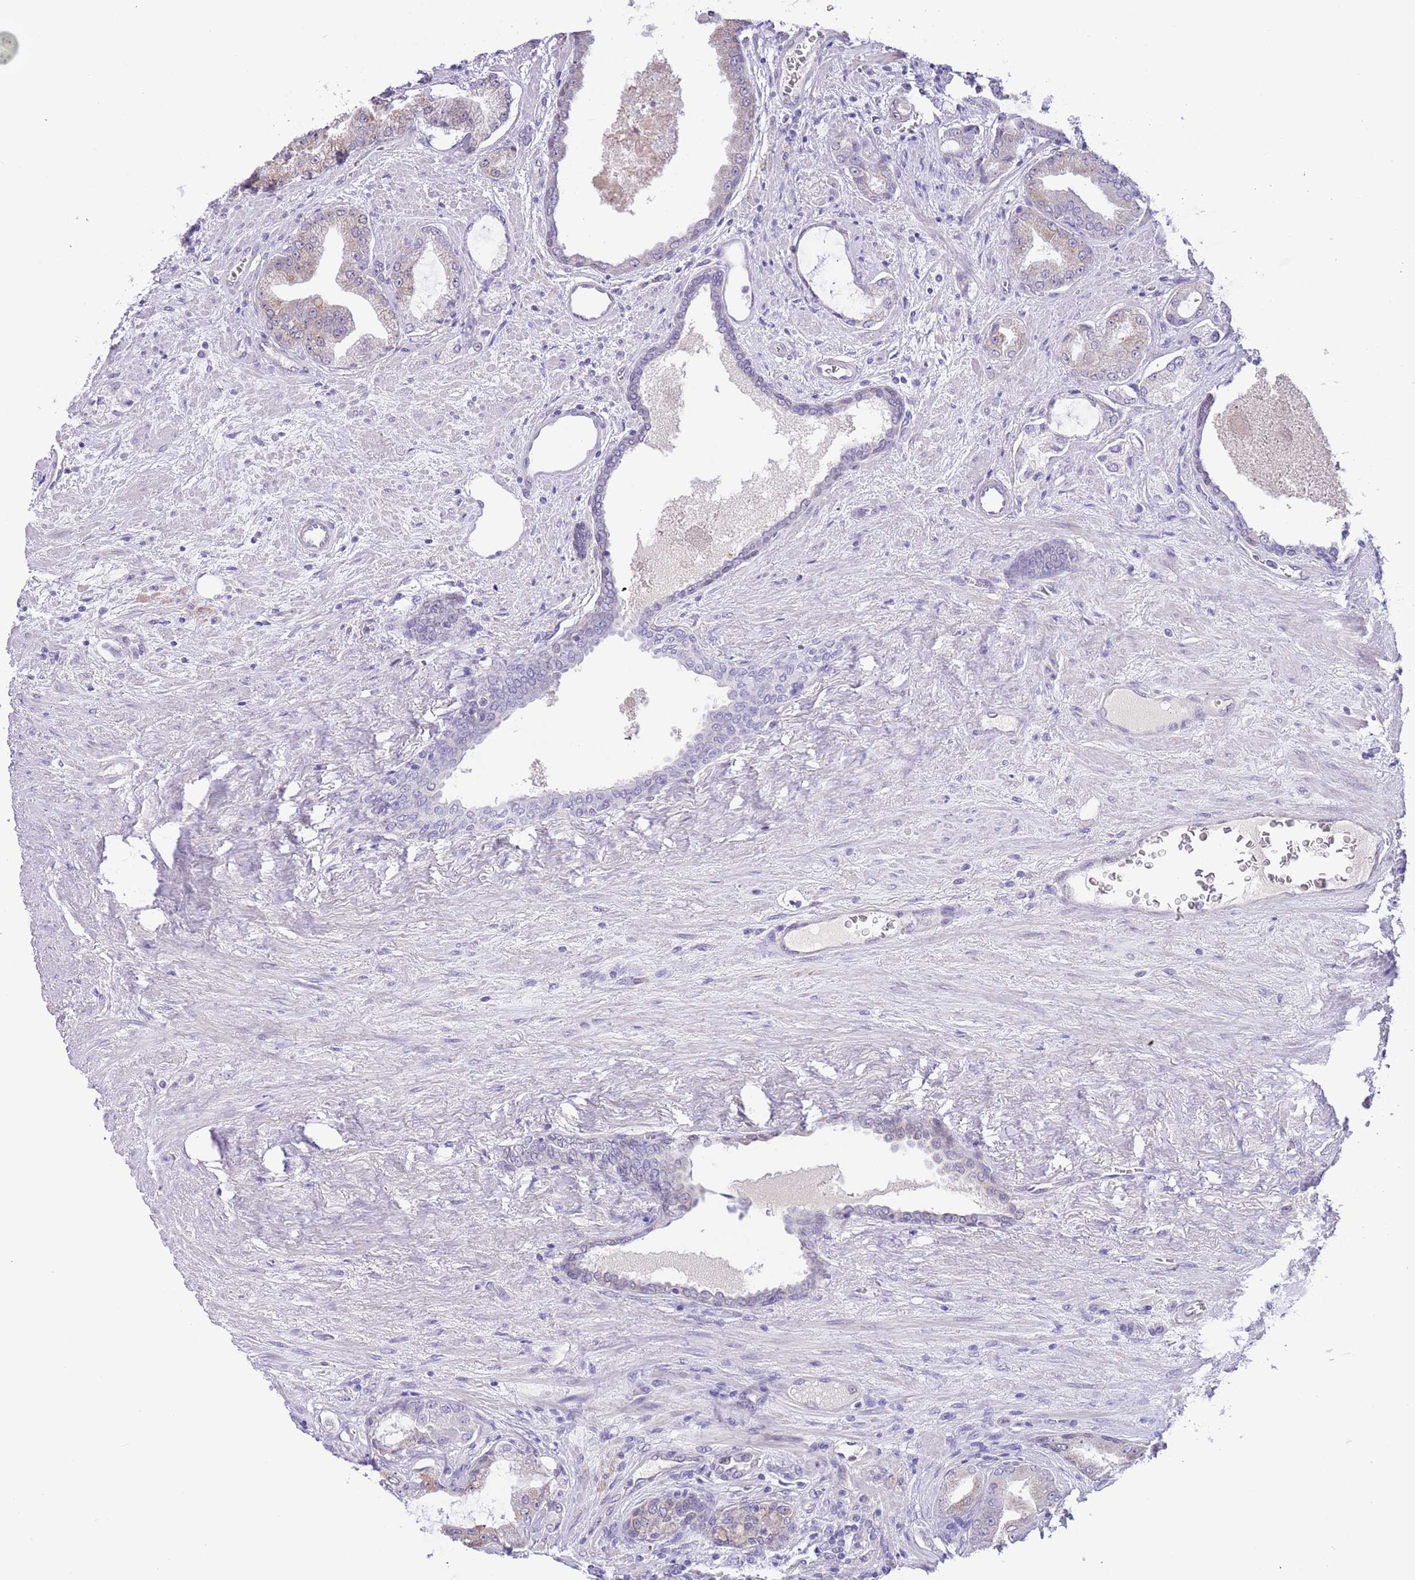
{"staining": {"intensity": "weak", "quantity": "25%-75%", "location": "cytoplasmic/membranous"}, "tissue": "prostate cancer", "cell_type": "Tumor cells", "image_type": "cancer", "snomed": [{"axis": "morphology", "description": "Adenocarcinoma, High grade"}, {"axis": "topography", "description": "Prostate"}], "caption": "This image displays immunohistochemistry (IHC) staining of prostate cancer (adenocarcinoma (high-grade)), with low weak cytoplasmic/membranous expression in approximately 25%-75% of tumor cells.", "gene": "EBPL", "patient": {"sex": "male", "age": 68}}